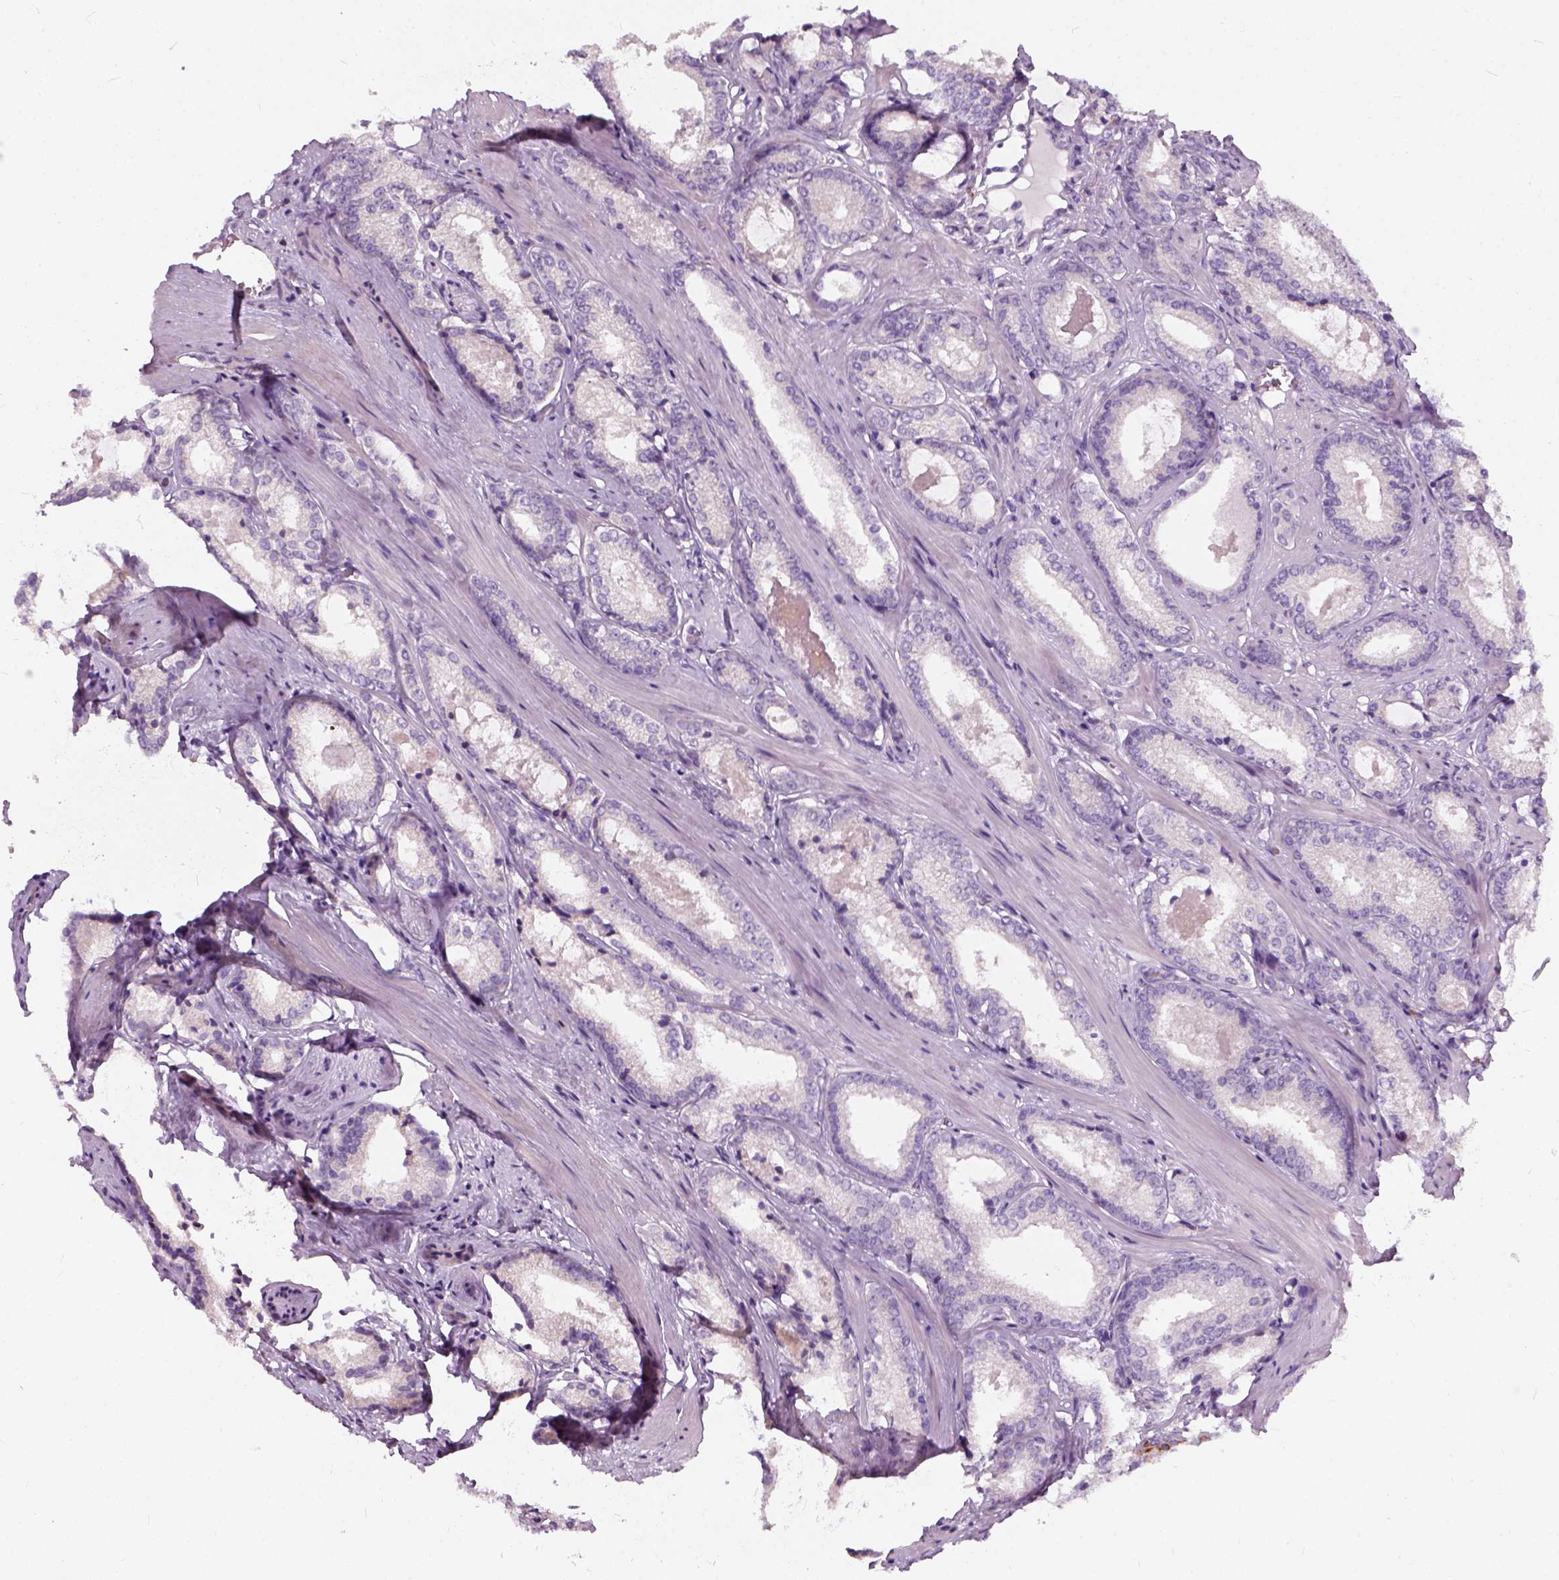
{"staining": {"intensity": "negative", "quantity": "none", "location": "none"}, "tissue": "prostate cancer", "cell_type": "Tumor cells", "image_type": "cancer", "snomed": [{"axis": "morphology", "description": "Adenocarcinoma, Low grade"}, {"axis": "topography", "description": "Prostate"}], "caption": "Immunohistochemistry (IHC) micrograph of neoplastic tissue: human prostate cancer stained with DAB reveals no significant protein positivity in tumor cells. Nuclei are stained in blue.", "gene": "TRIM72", "patient": {"sex": "male", "age": 56}}